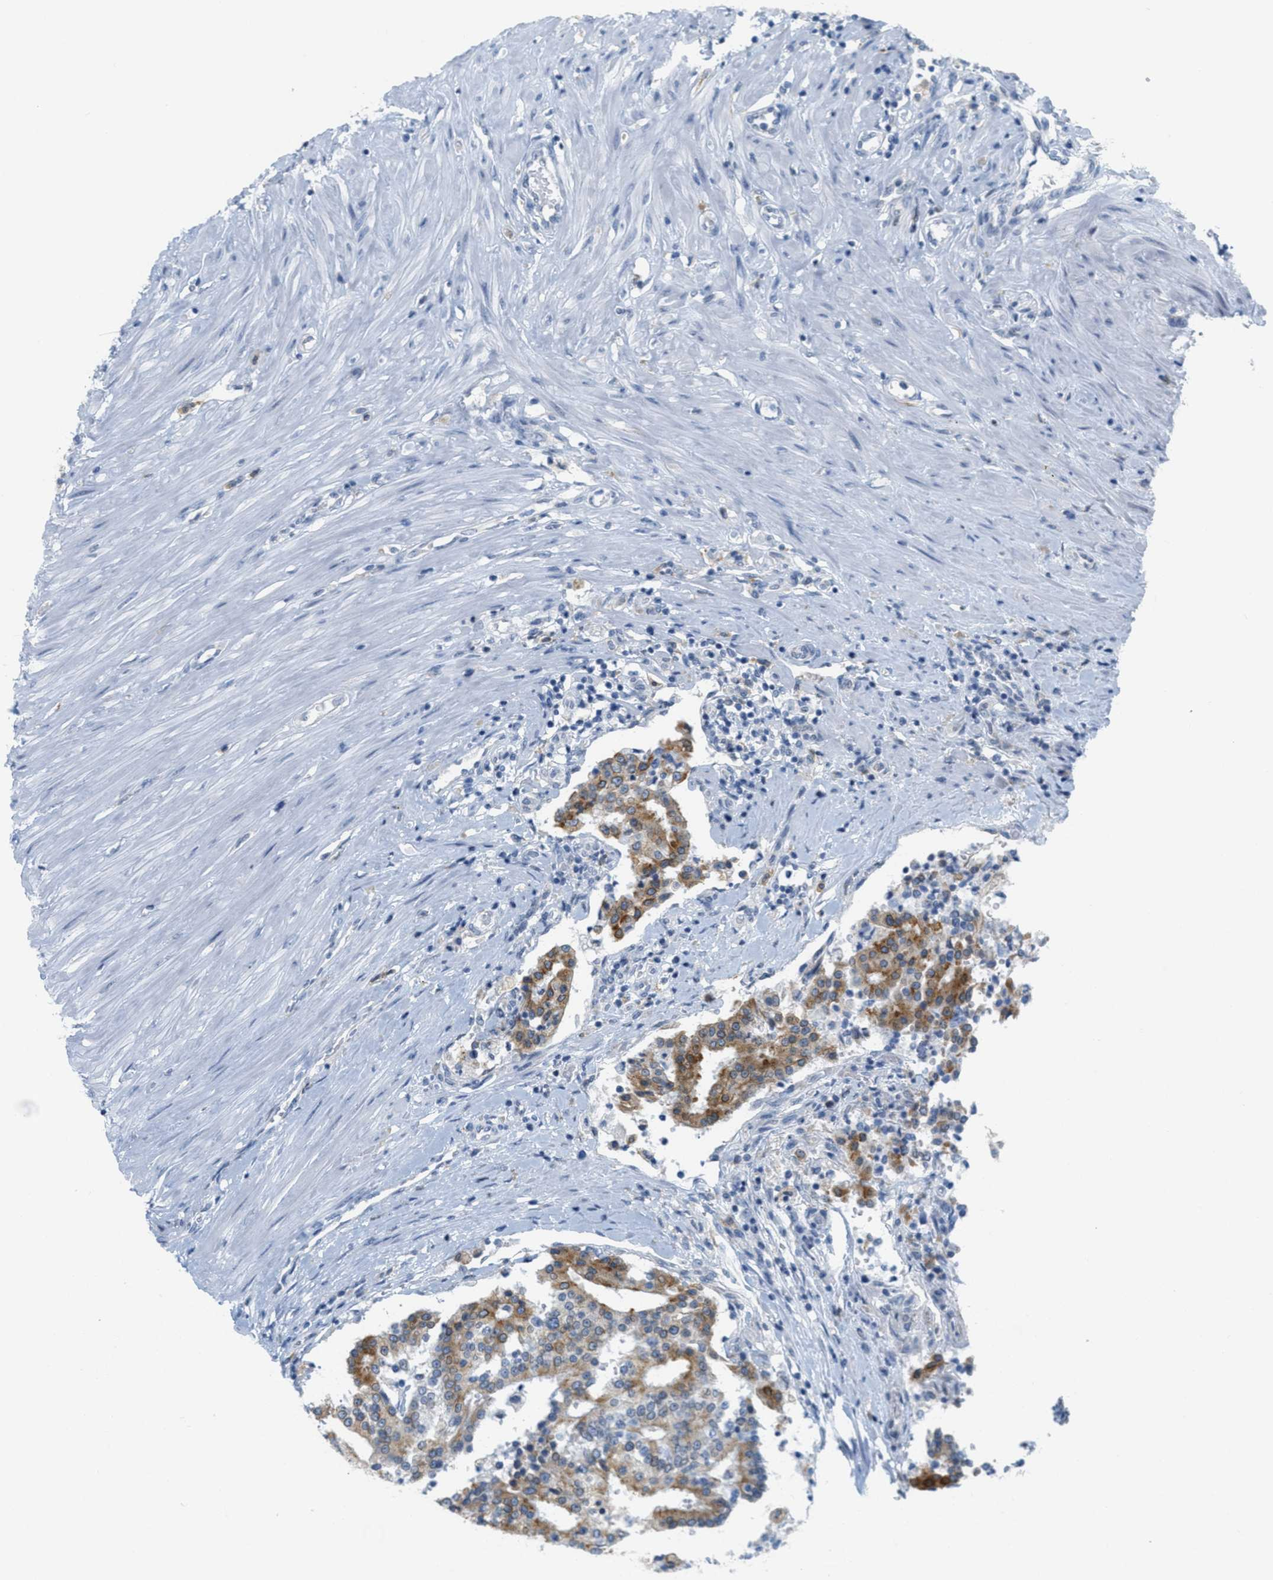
{"staining": {"intensity": "moderate", "quantity": "25%-75%", "location": "cytoplasmic/membranous"}, "tissue": "seminal vesicle", "cell_type": "Glandular cells", "image_type": "normal", "snomed": [{"axis": "morphology", "description": "Normal tissue, NOS"}, {"axis": "morphology", "description": "Adenocarcinoma, High grade"}, {"axis": "topography", "description": "Prostate"}, {"axis": "topography", "description": "Seminal veicle"}], "caption": "A brown stain highlights moderate cytoplasmic/membranous positivity of a protein in glandular cells of benign seminal vesicle.", "gene": "TEX264", "patient": {"sex": "male", "age": 55}}